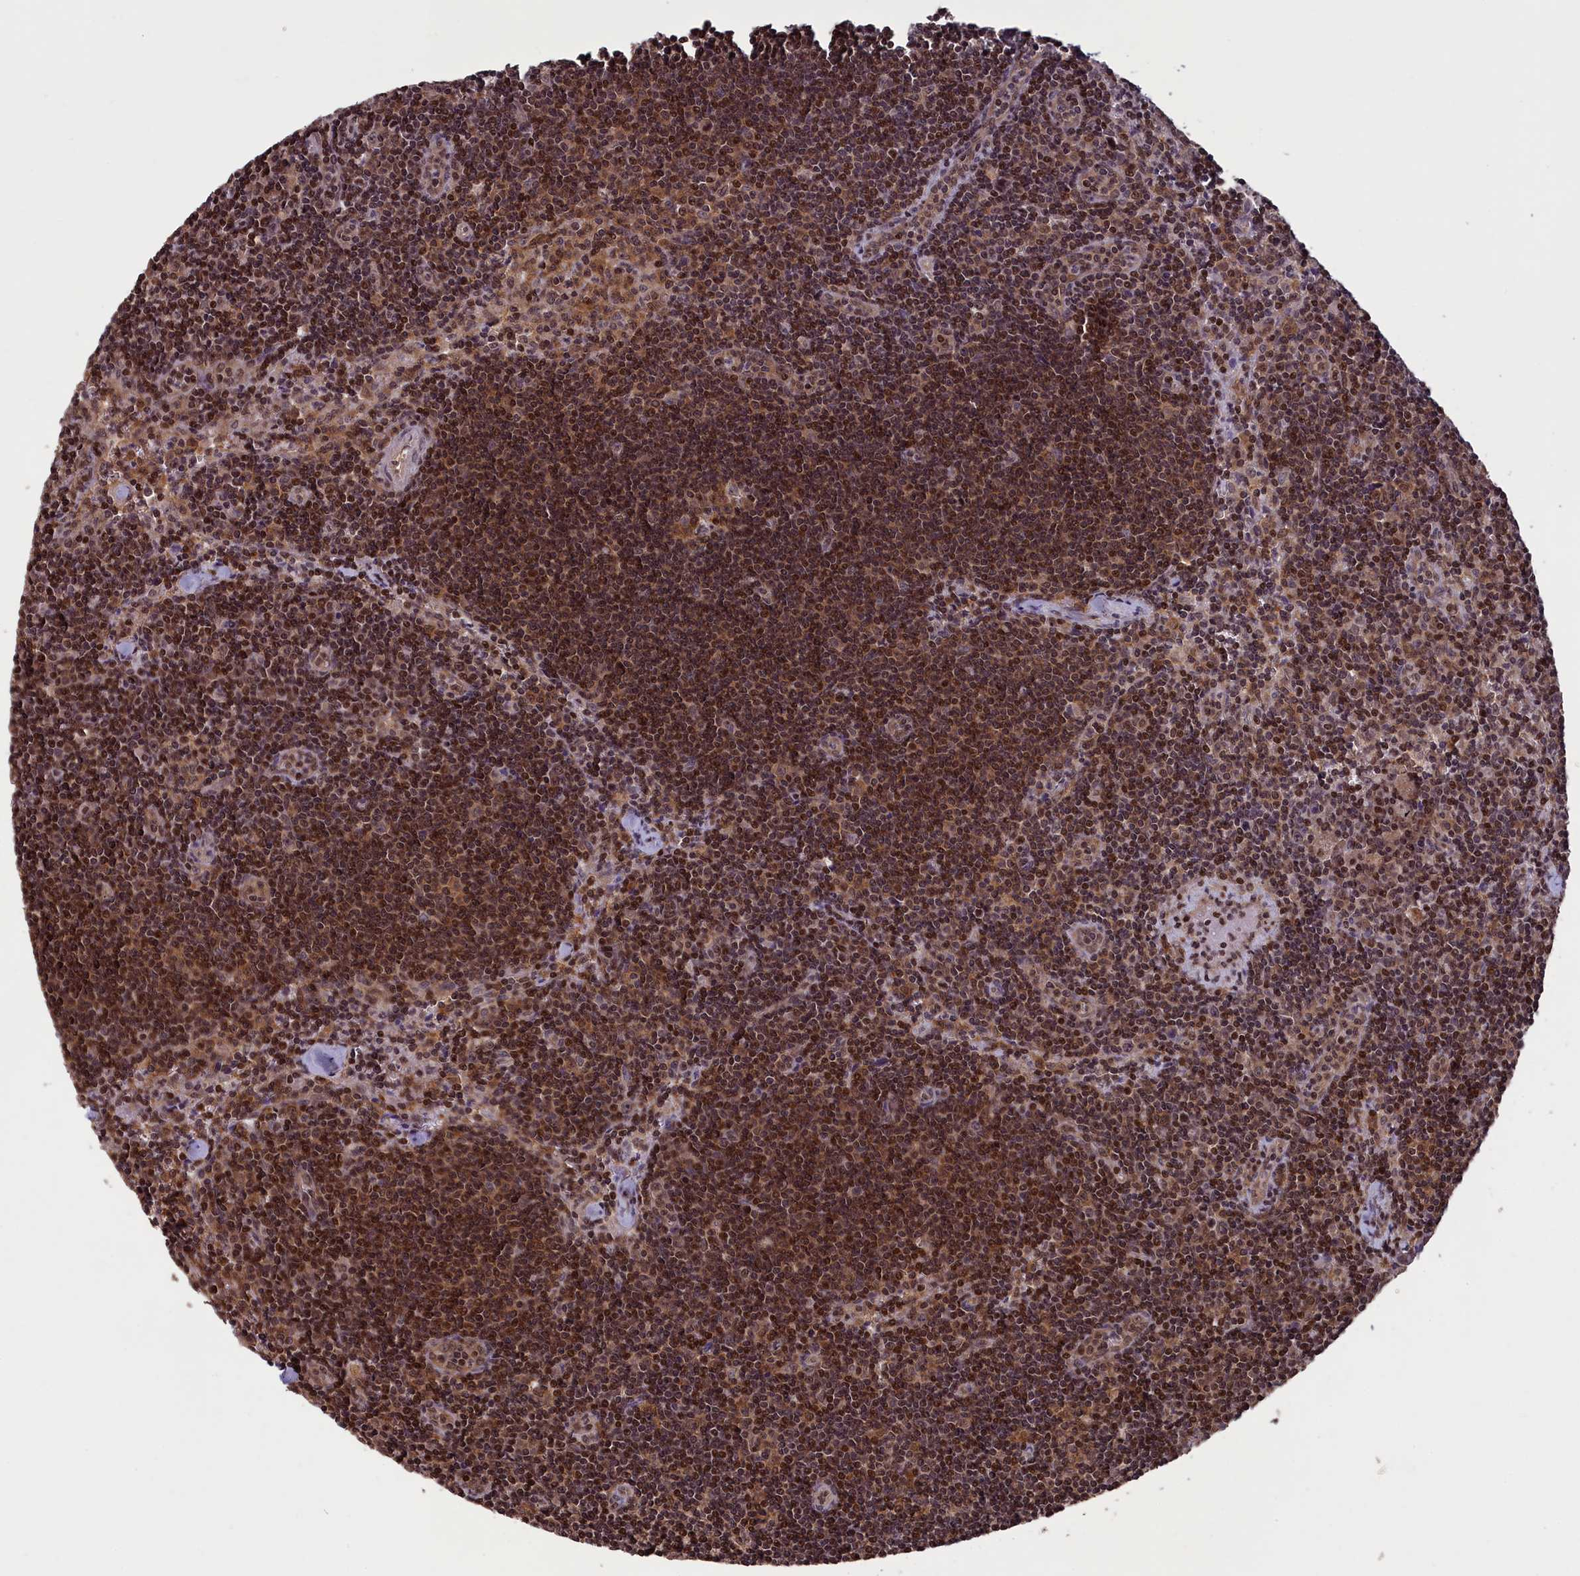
{"staining": {"intensity": "moderate", "quantity": "25%-75%", "location": "cytoplasmic/membranous,nuclear"}, "tissue": "lymph node", "cell_type": "Germinal center cells", "image_type": "normal", "snomed": [{"axis": "morphology", "description": "Normal tissue, NOS"}, {"axis": "topography", "description": "Lymph node"}], "caption": "A brown stain labels moderate cytoplasmic/membranous,nuclear positivity of a protein in germinal center cells of normal human lymph node. The staining was performed using DAB (3,3'-diaminobenzidine), with brown indicating positive protein expression. Nuclei are stained blue with hematoxylin.", "gene": "NUBP1", "patient": {"sex": "female", "age": 32}}